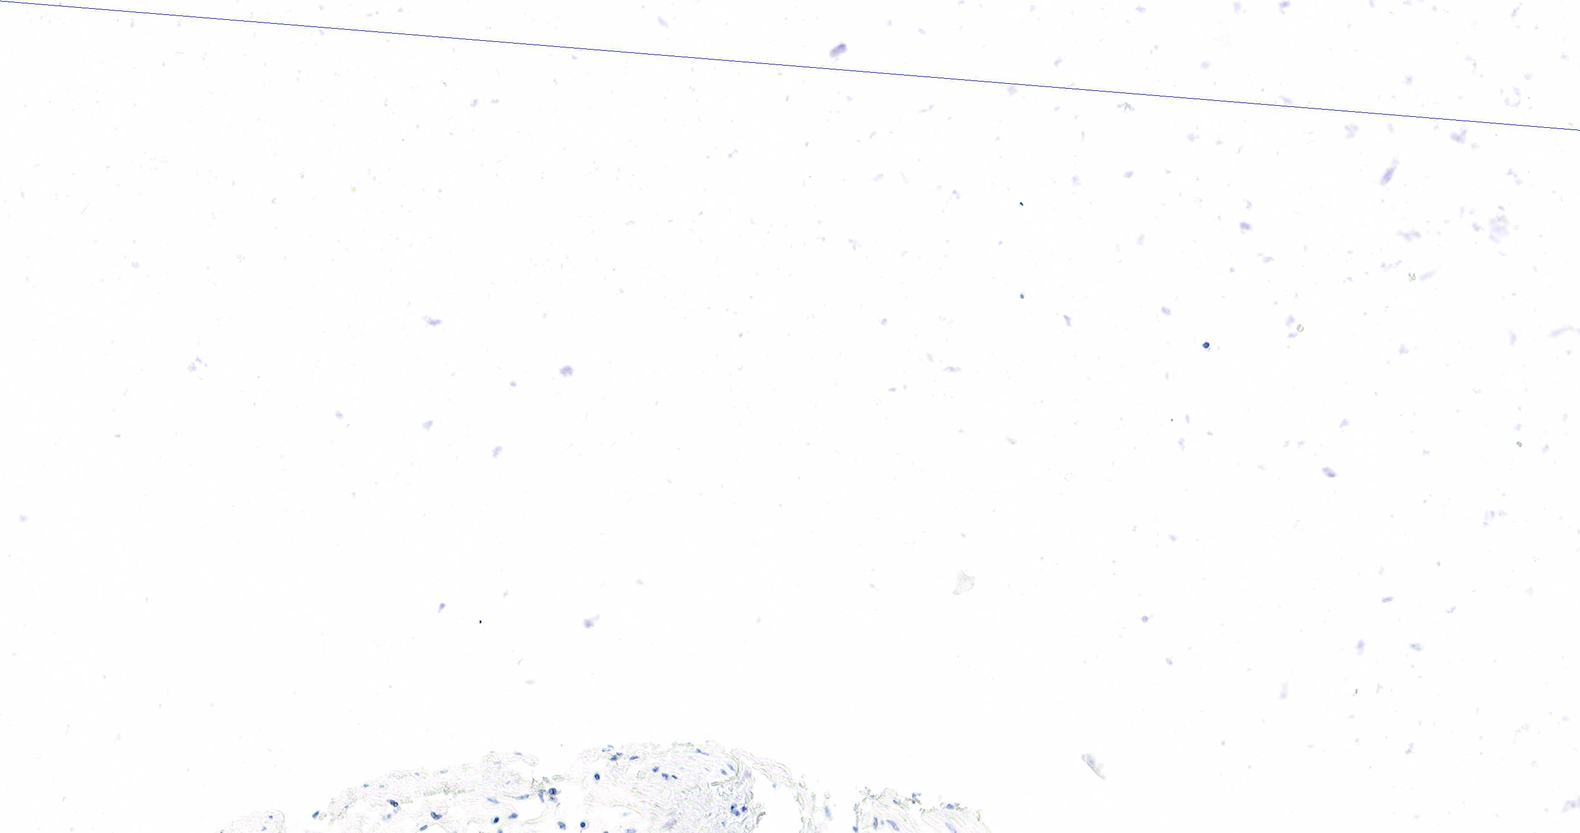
{"staining": {"intensity": "negative", "quantity": "none", "location": "none"}, "tissue": "cervical cancer", "cell_type": "Tumor cells", "image_type": "cancer", "snomed": [{"axis": "morphology", "description": "Squamous cell carcinoma, NOS"}, {"axis": "topography", "description": "Cervix"}], "caption": "Tumor cells show no significant staining in cervical cancer.", "gene": "FUT4", "patient": {"sex": "female", "age": 57}}